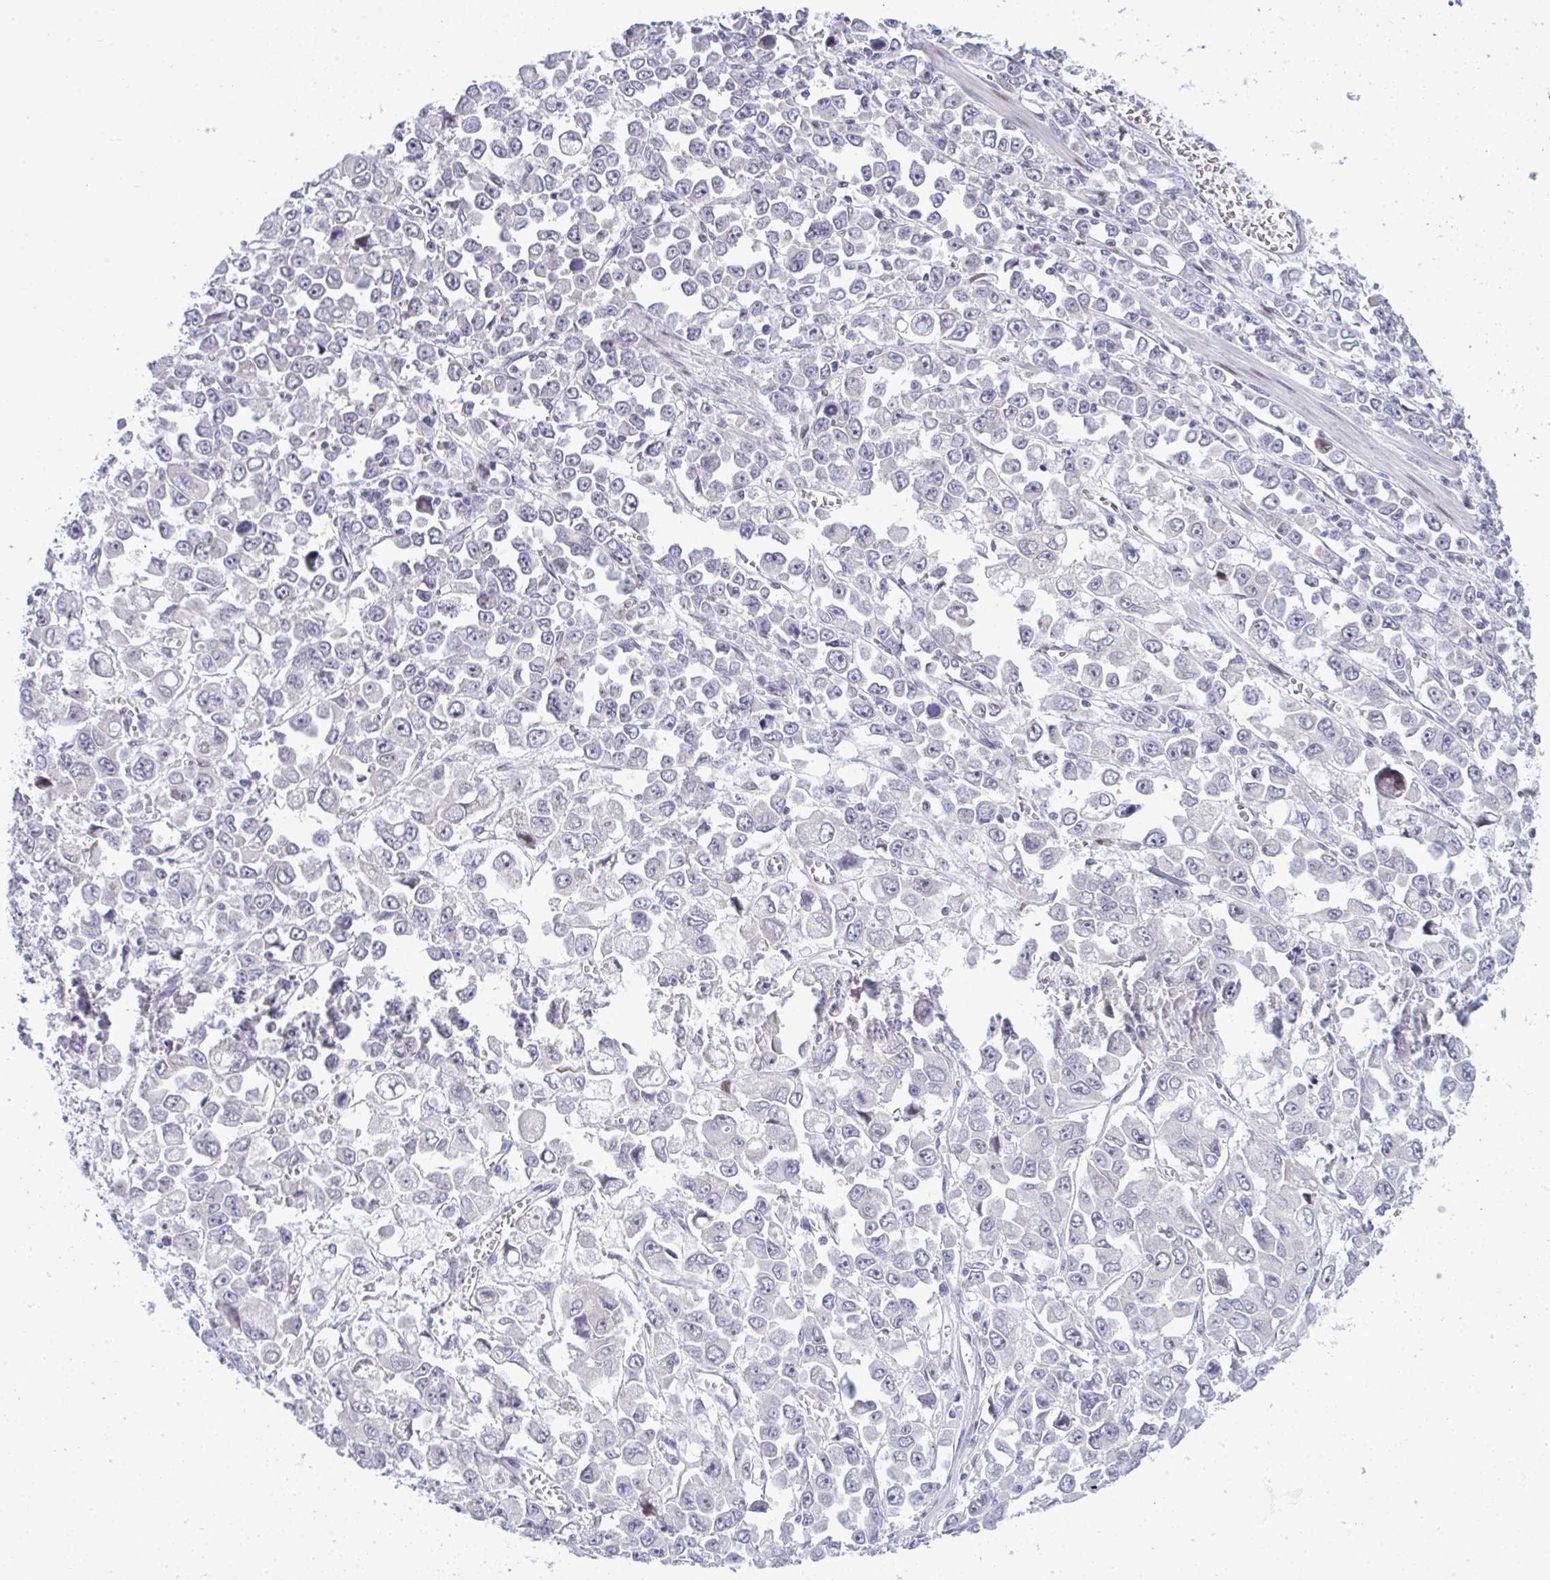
{"staining": {"intensity": "negative", "quantity": "none", "location": "none"}, "tissue": "stomach cancer", "cell_type": "Tumor cells", "image_type": "cancer", "snomed": [{"axis": "morphology", "description": "Adenocarcinoma, NOS"}, {"axis": "topography", "description": "Stomach, upper"}], "caption": "Stomach cancer (adenocarcinoma) stained for a protein using immunohistochemistry (IHC) shows no positivity tumor cells.", "gene": "TAB1", "patient": {"sex": "male", "age": 70}}